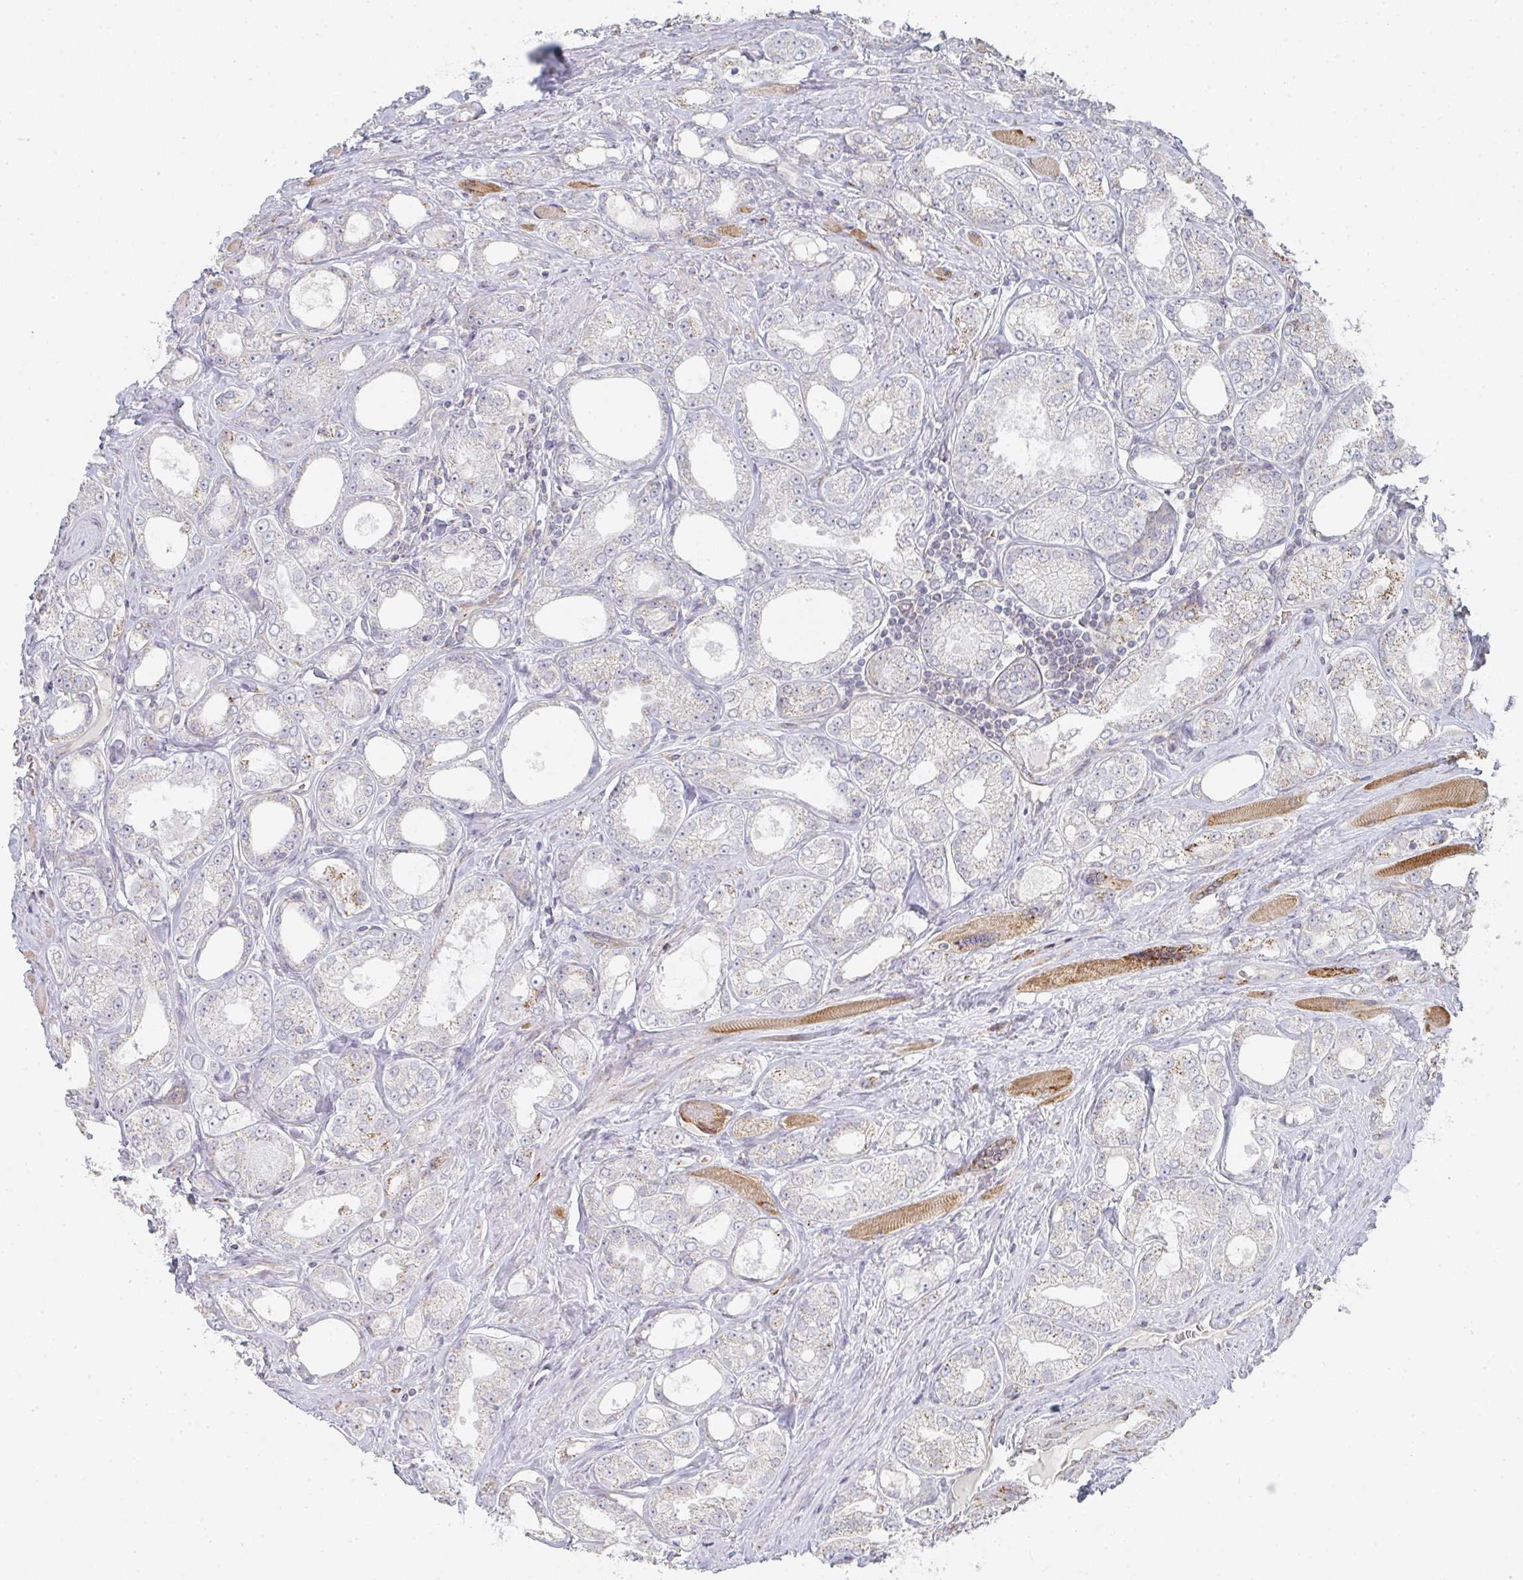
{"staining": {"intensity": "negative", "quantity": "none", "location": "none"}, "tissue": "prostate cancer", "cell_type": "Tumor cells", "image_type": "cancer", "snomed": [{"axis": "morphology", "description": "Adenocarcinoma, High grade"}, {"axis": "topography", "description": "Prostate"}], "caption": "IHC of prostate cancer demonstrates no positivity in tumor cells.", "gene": "ZNF526", "patient": {"sex": "male", "age": 68}}